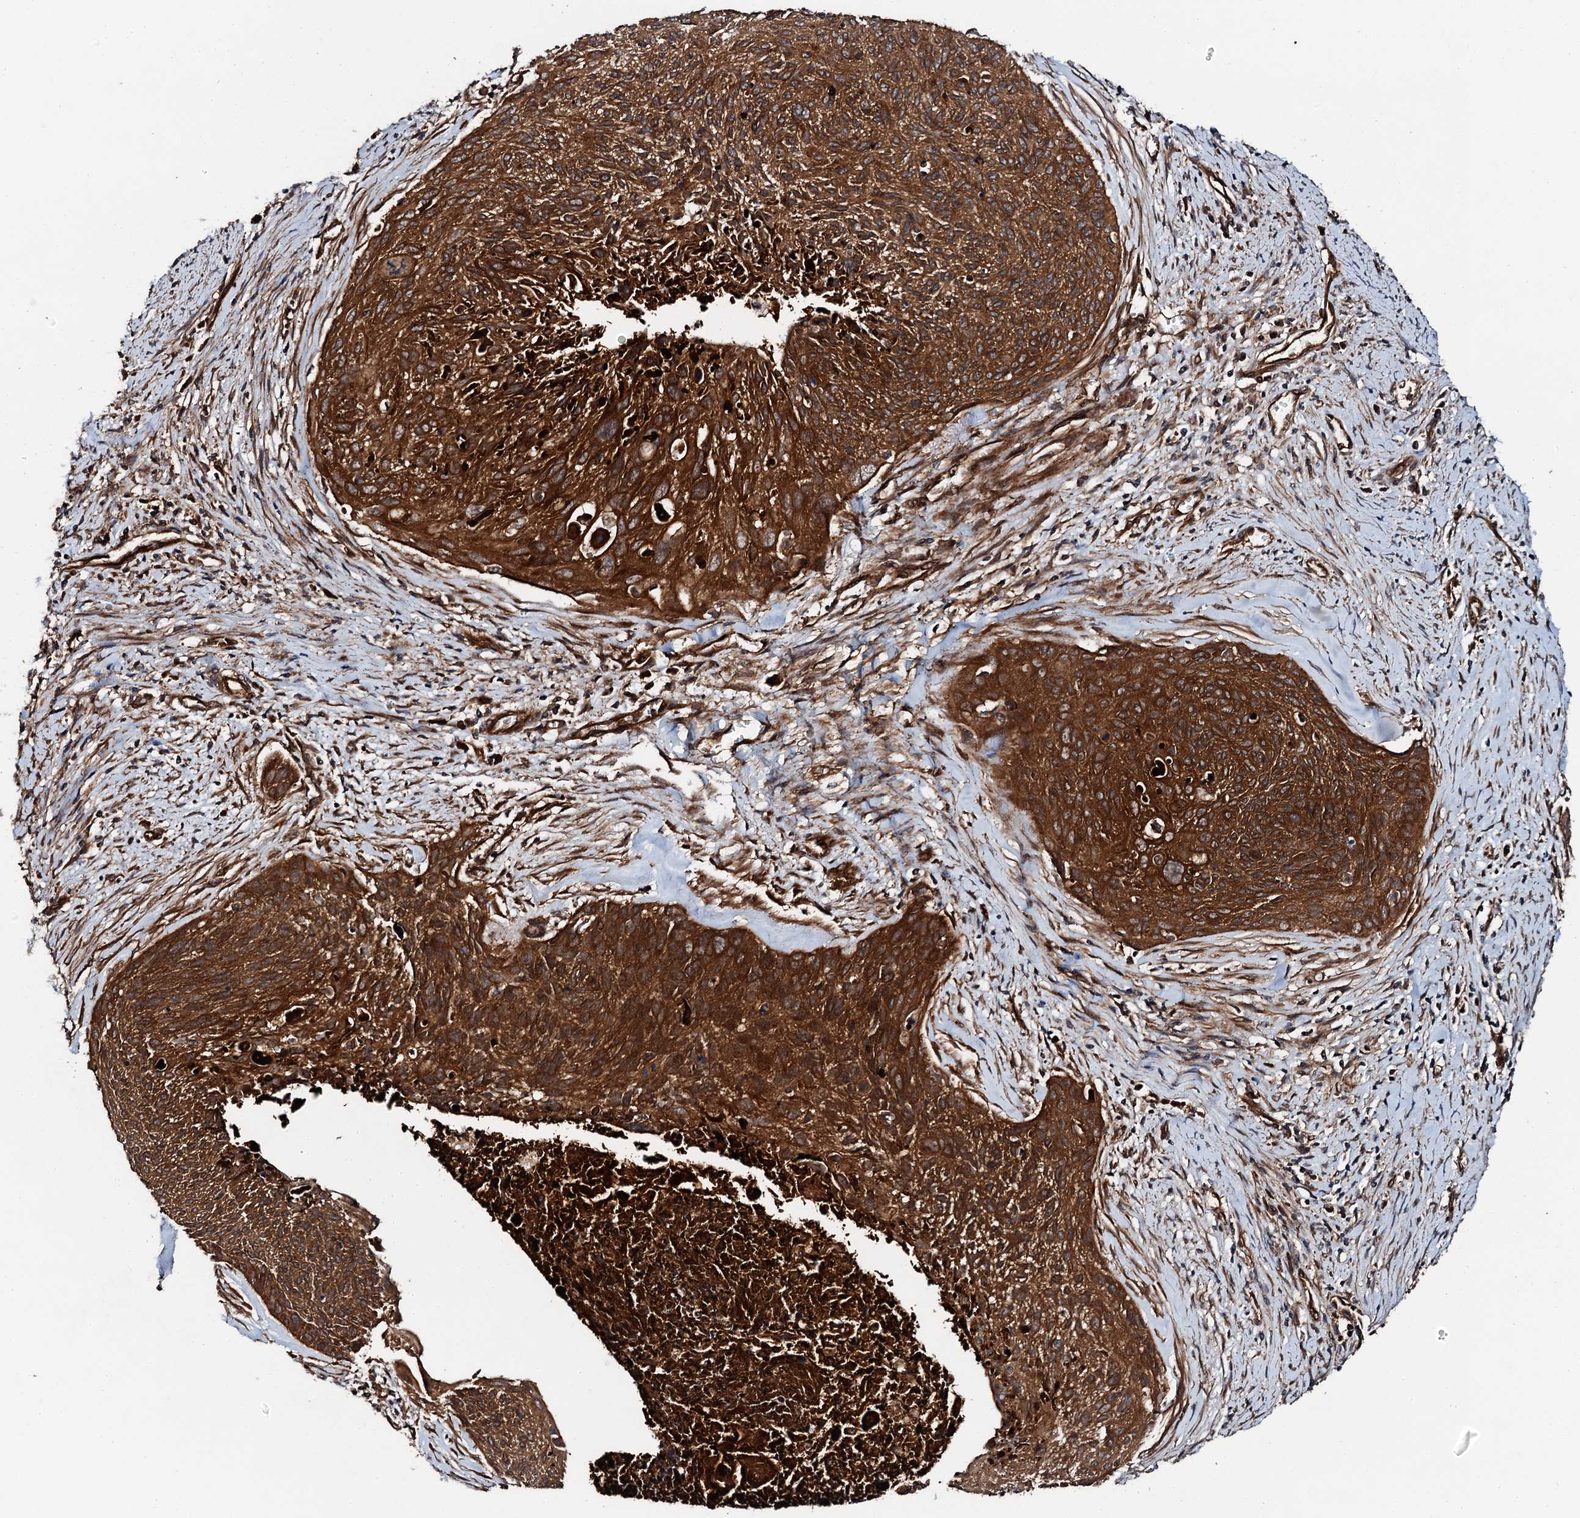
{"staining": {"intensity": "strong", "quantity": ">75%", "location": "cytoplasmic/membranous"}, "tissue": "cervical cancer", "cell_type": "Tumor cells", "image_type": "cancer", "snomed": [{"axis": "morphology", "description": "Squamous cell carcinoma, NOS"}, {"axis": "topography", "description": "Cervix"}], "caption": "This photomicrograph reveals immunohistochemistry staining of human cervical cancer, with high strong cytoplasmic/membranous positivity in about >75% of tumor cells.", "gene": "FLYWCH1", "patient": {"sex": "female", "age": 55}}